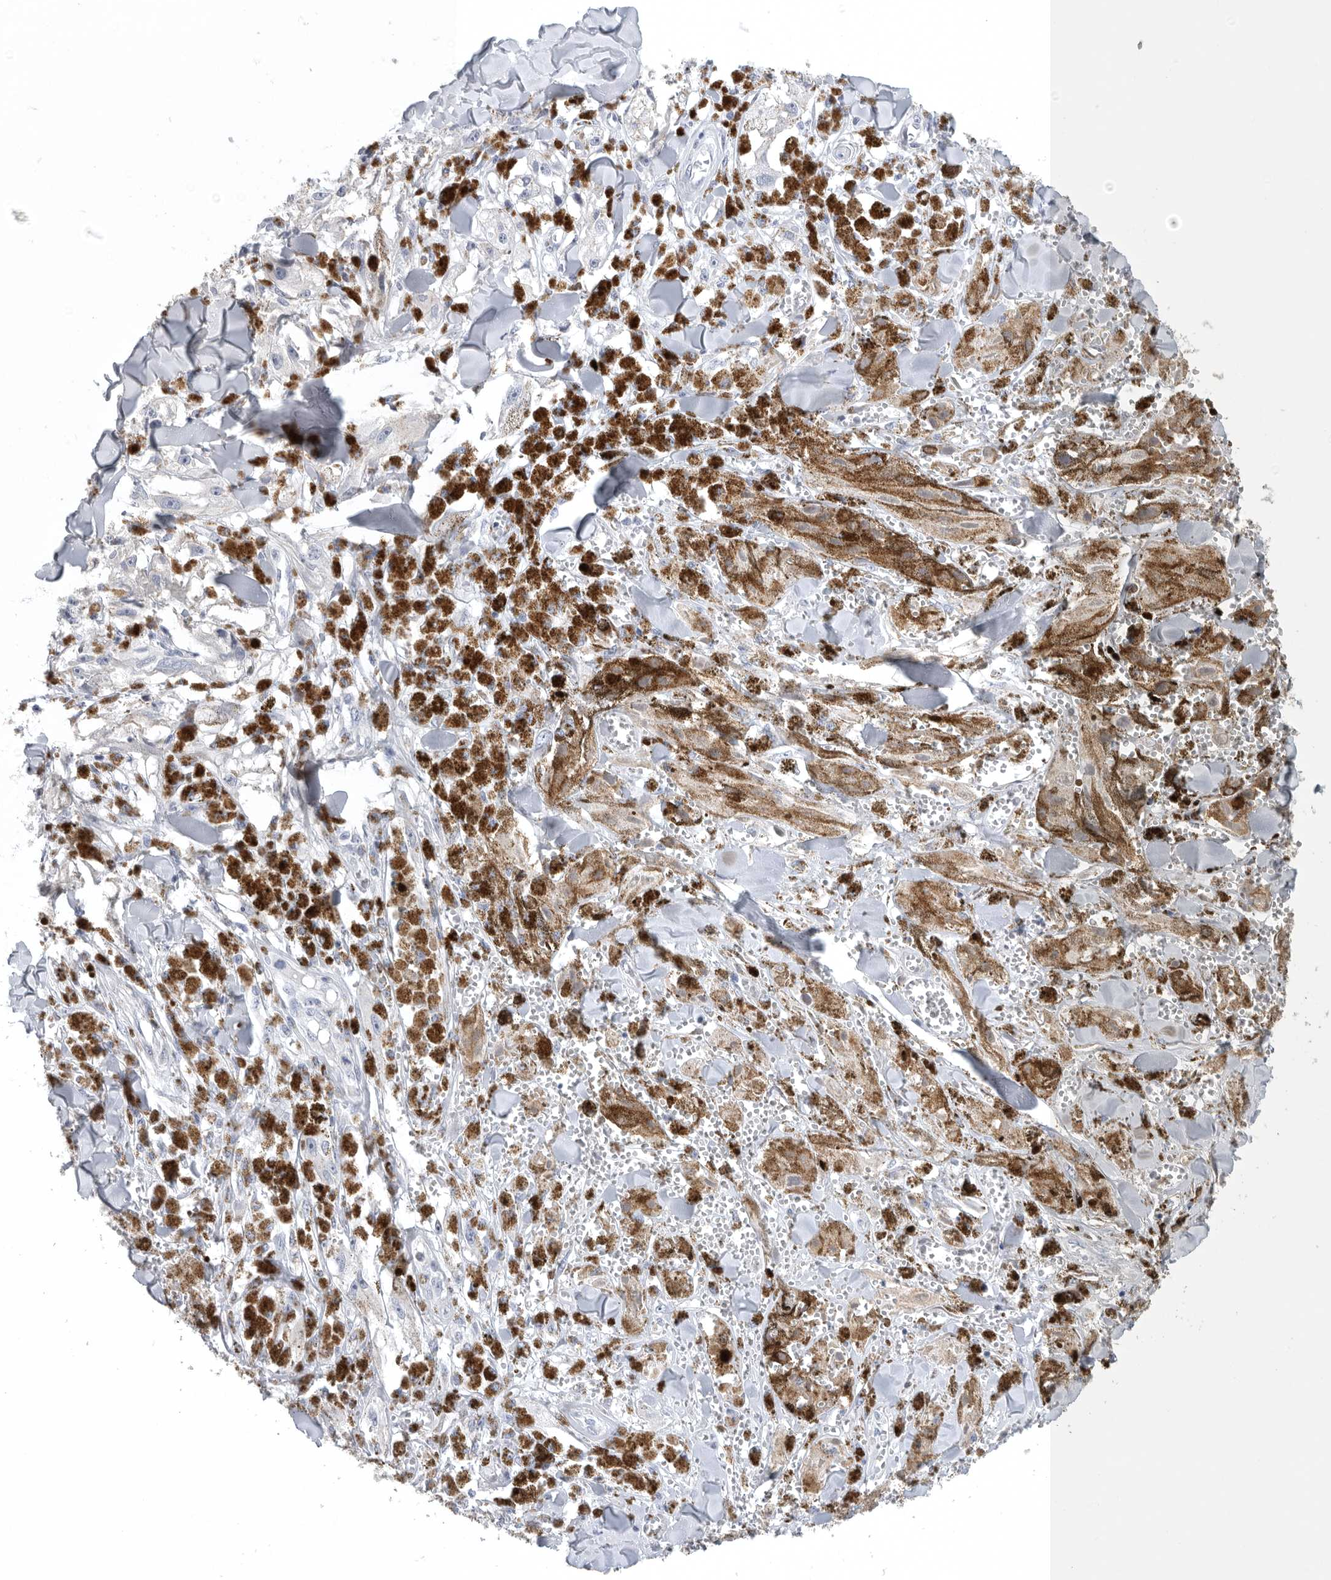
{"staining": {"intensity": "negative", "quantity": "none", "location": "none"}, "tissue": "melanoma", "cell_type": "Tumor cells", "image_type": "cancer", "snomed": [{"axis": "morphology", "description": "Malignant melanoma, NOS"}, {"axis": "topography", "description": "Skin"}], "caption": "High power microscopy micrograph of an immunohistochemistry image of malignant melanoma, revealing no significant expression in tumor cells.", "gene": "TIMP1", "patient": {"sex": "male", "age": 88}}